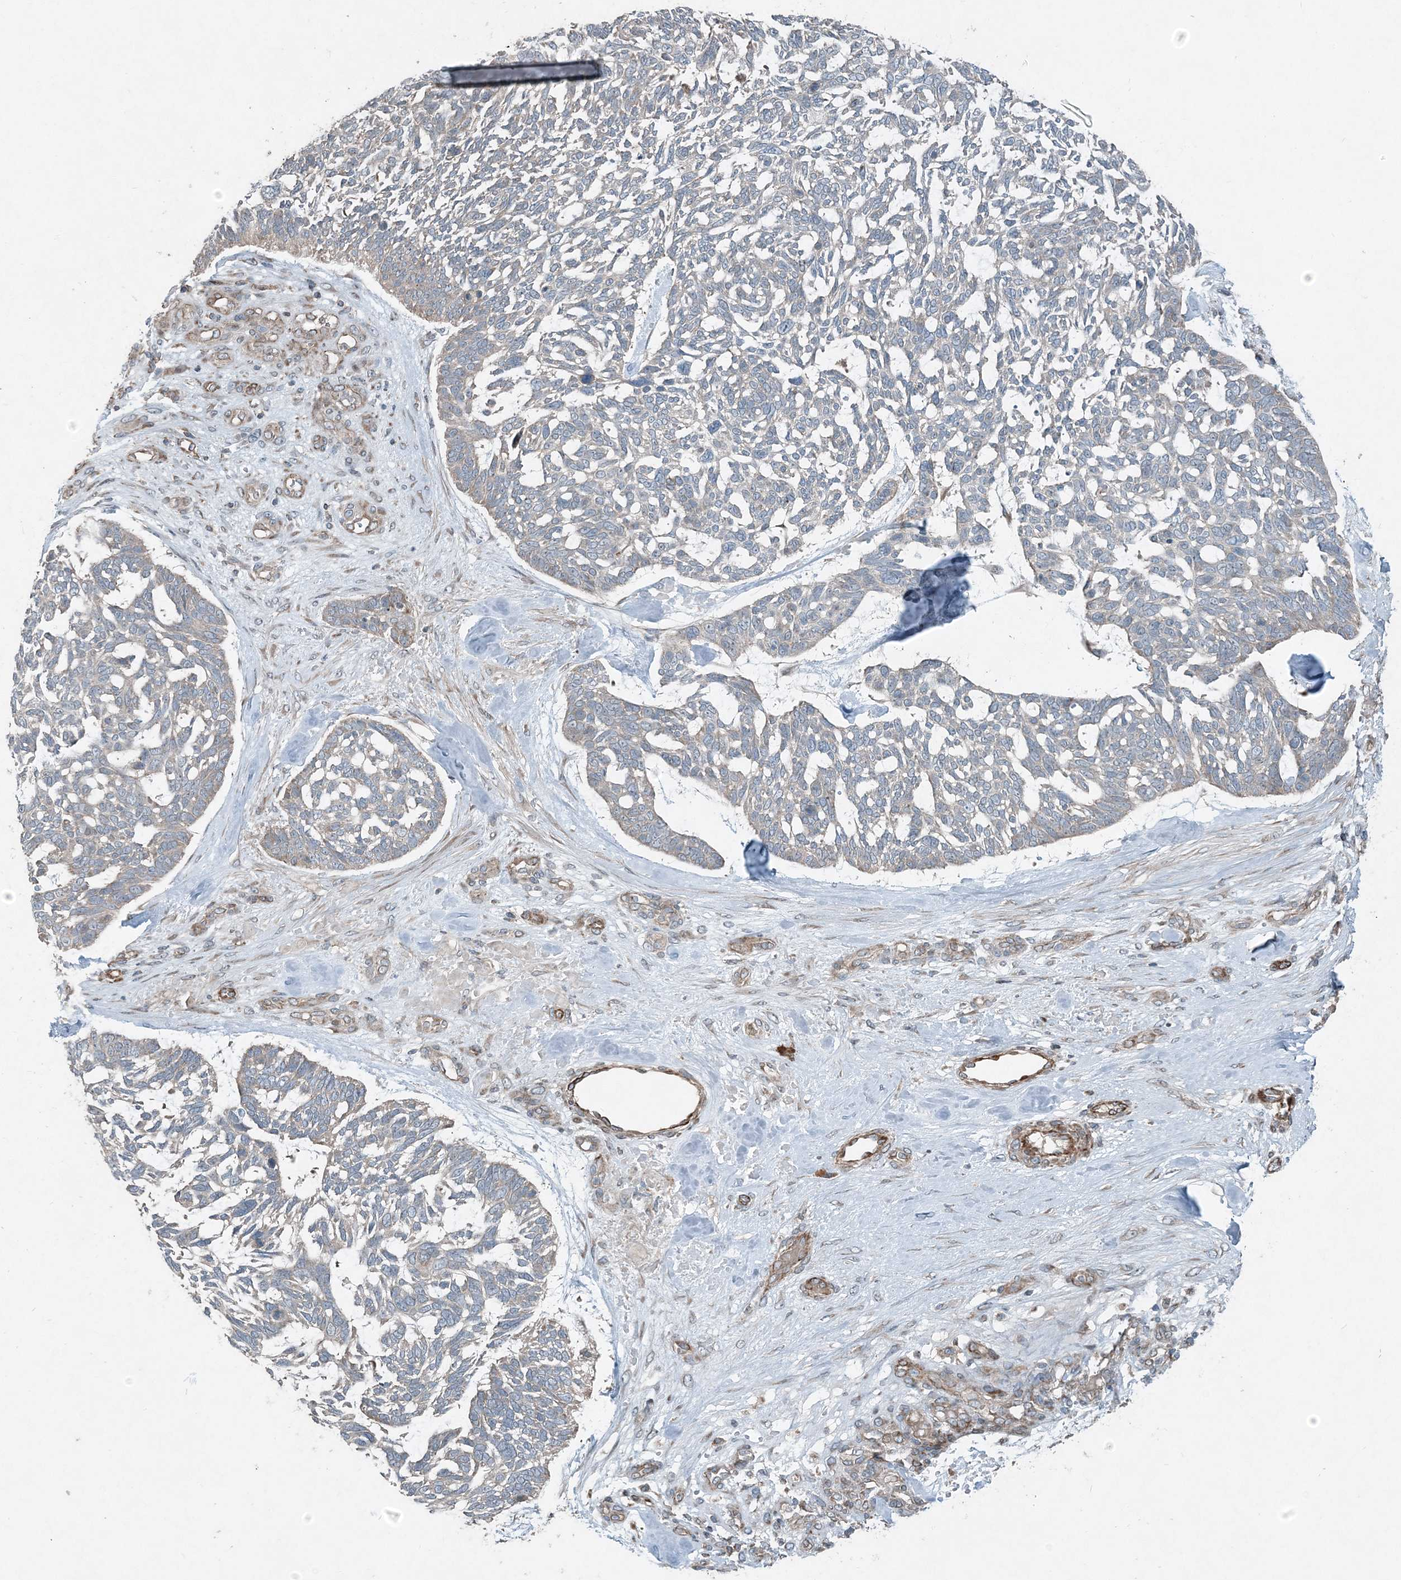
{"staining": {"intensity": "weak", "quantity": "<25%", "location": "cytoplasmic/membranous"}, "tissue": "skin cancer", "cell_type": "Tumor cells", "image_type": "cancer", "snomed": [{"axis": "morphology", "description": "Basal cell carcinoma"}, {"axis": "topography", "description": "Skin"}], "caption": "Immunohistochemistry micrograph of neoplastic tissue: human skin cancer (basal cell carcinoma) stained with DAB (3,3'-diaminobenzidine) exhibits no significant protein positivity in tumor cells.", "gene": "INTU", "patient": {"sex": "male", "age": 88}}